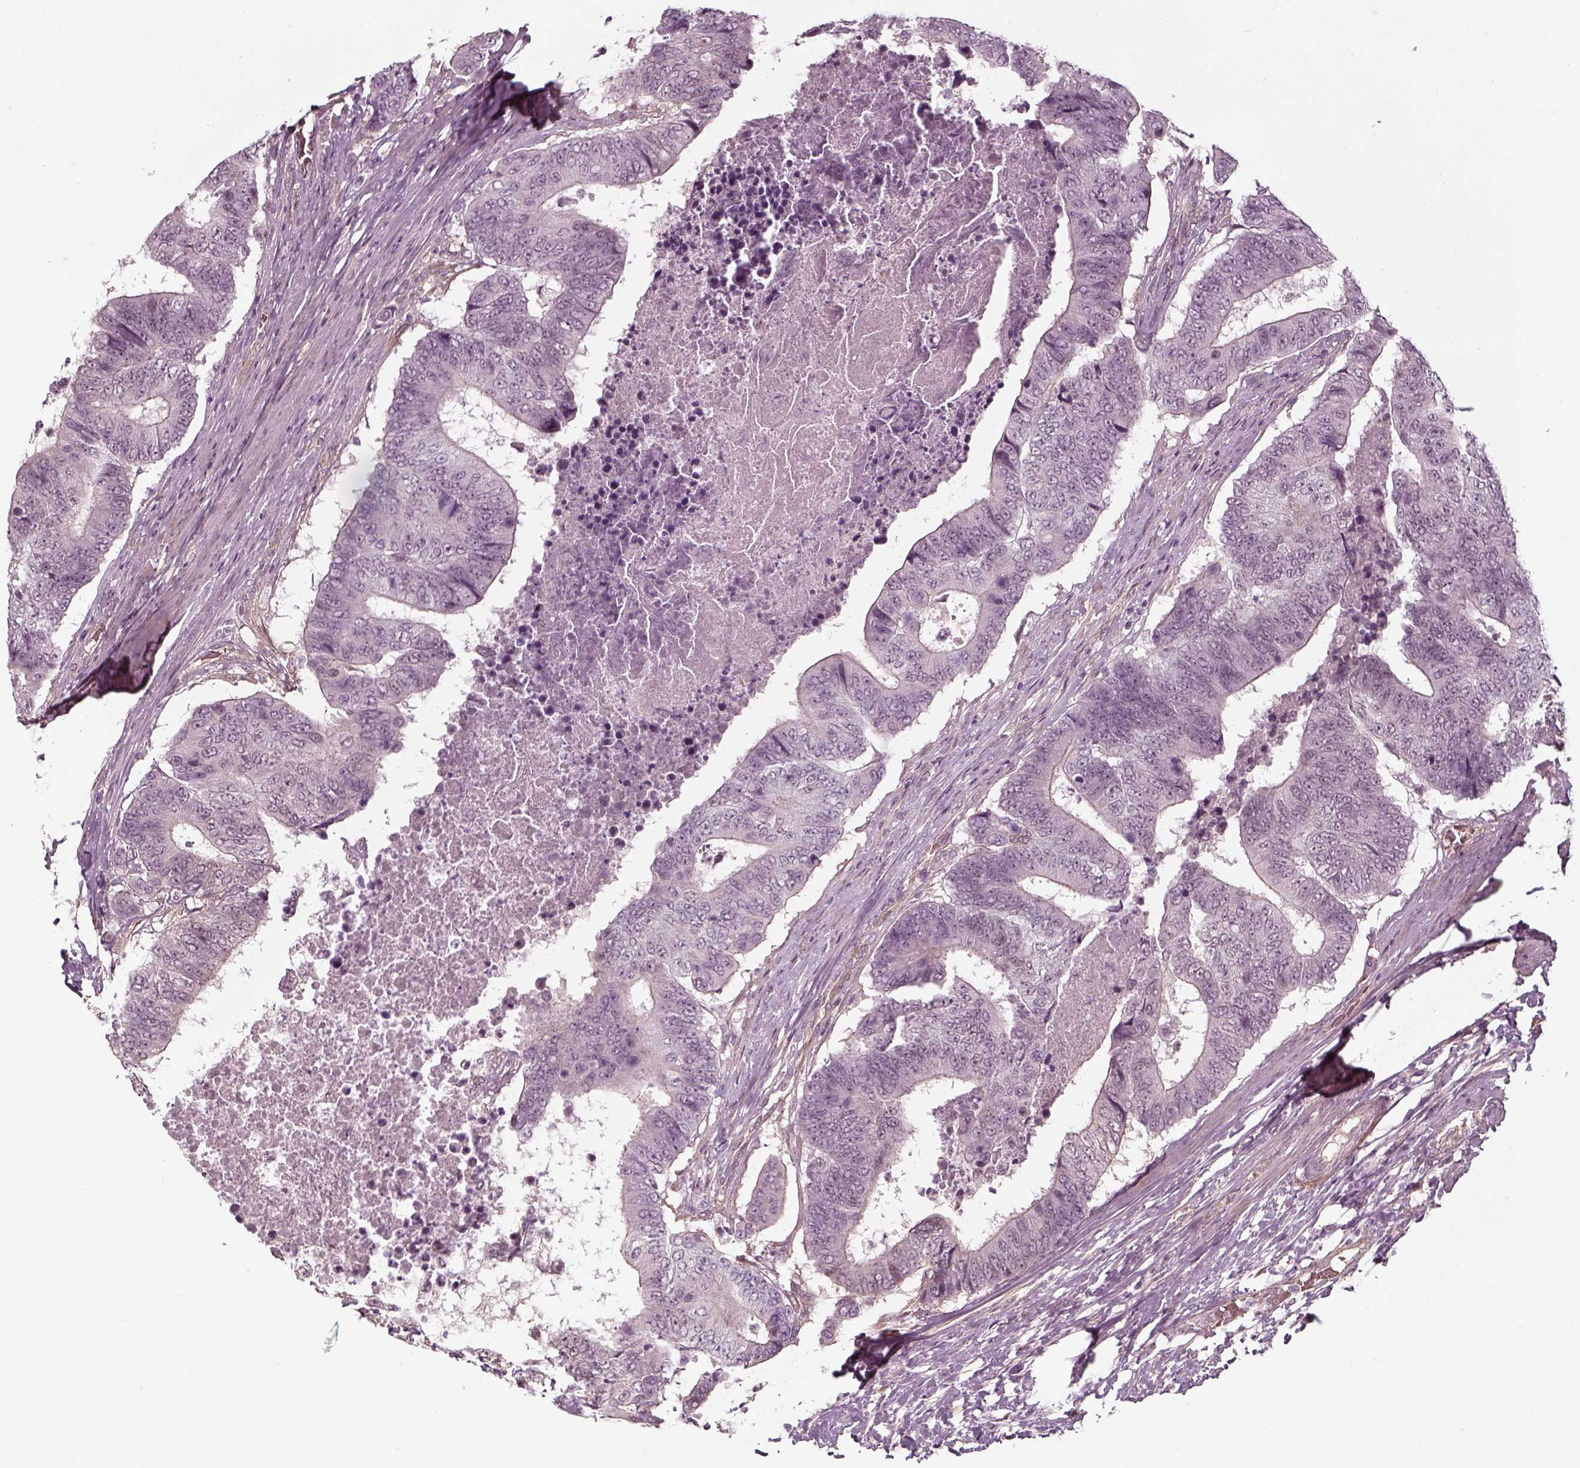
{"staining": {"intensity": "negative", "quantity": "none", "location": "none"}, "tissue": "colorectal cancer", "cell_type": "Tumor cells", "image_type": "cancer", "snomed": [{"axis": "morphology", "description": "Adenocarcinoma, NOS"}, {"axis": "topography", "description": "Colon"}], "caption": "Image shows no protein expression in tumor cells of colorectal cancer tissue.", "gene": "LAMB2", "patient": {"sex": "female", "age": 48}}